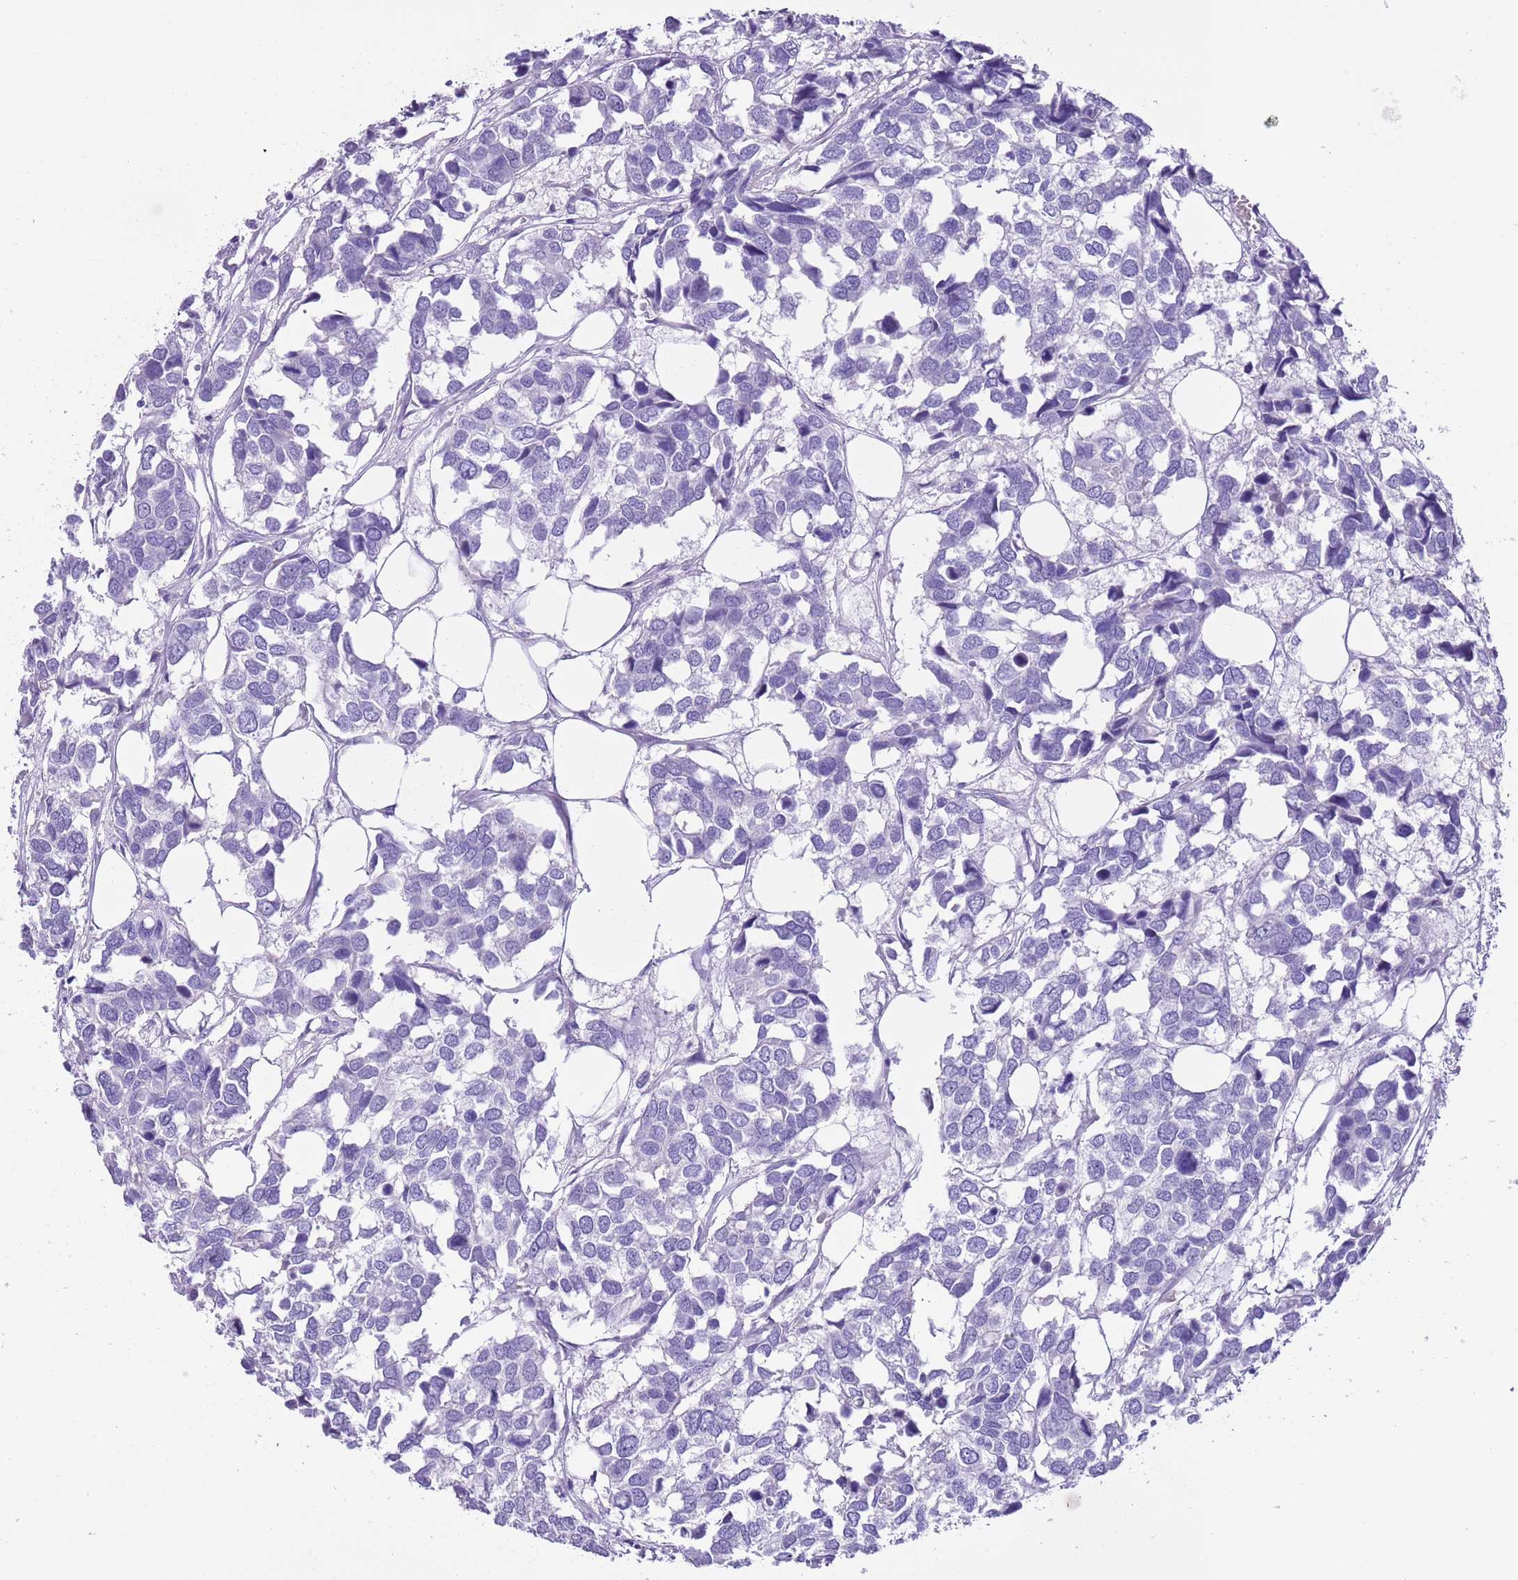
{"staining": {"intensity": "negative", "quantity": "none", "location": "none"}, "tissue": "breast cancer", "cell_type": "Tumor cells", "image_type": "cancer", "snomed": [{"axis": "morphology", "description": "Duct carcinoma"}, {"axis": "topography", "description": "Breast"}], "caption": "Tumor cells show no significant protein positivity in breast cancer (intraductal carcinoma). The staining was performed using DAB to visualize the protein expression in brown, while the nuclei were stained in blue with hematoxylin (Magnification: 20x).", "gene": "TBC1D10B", "patient": {"sex": "female", "age": 83}}